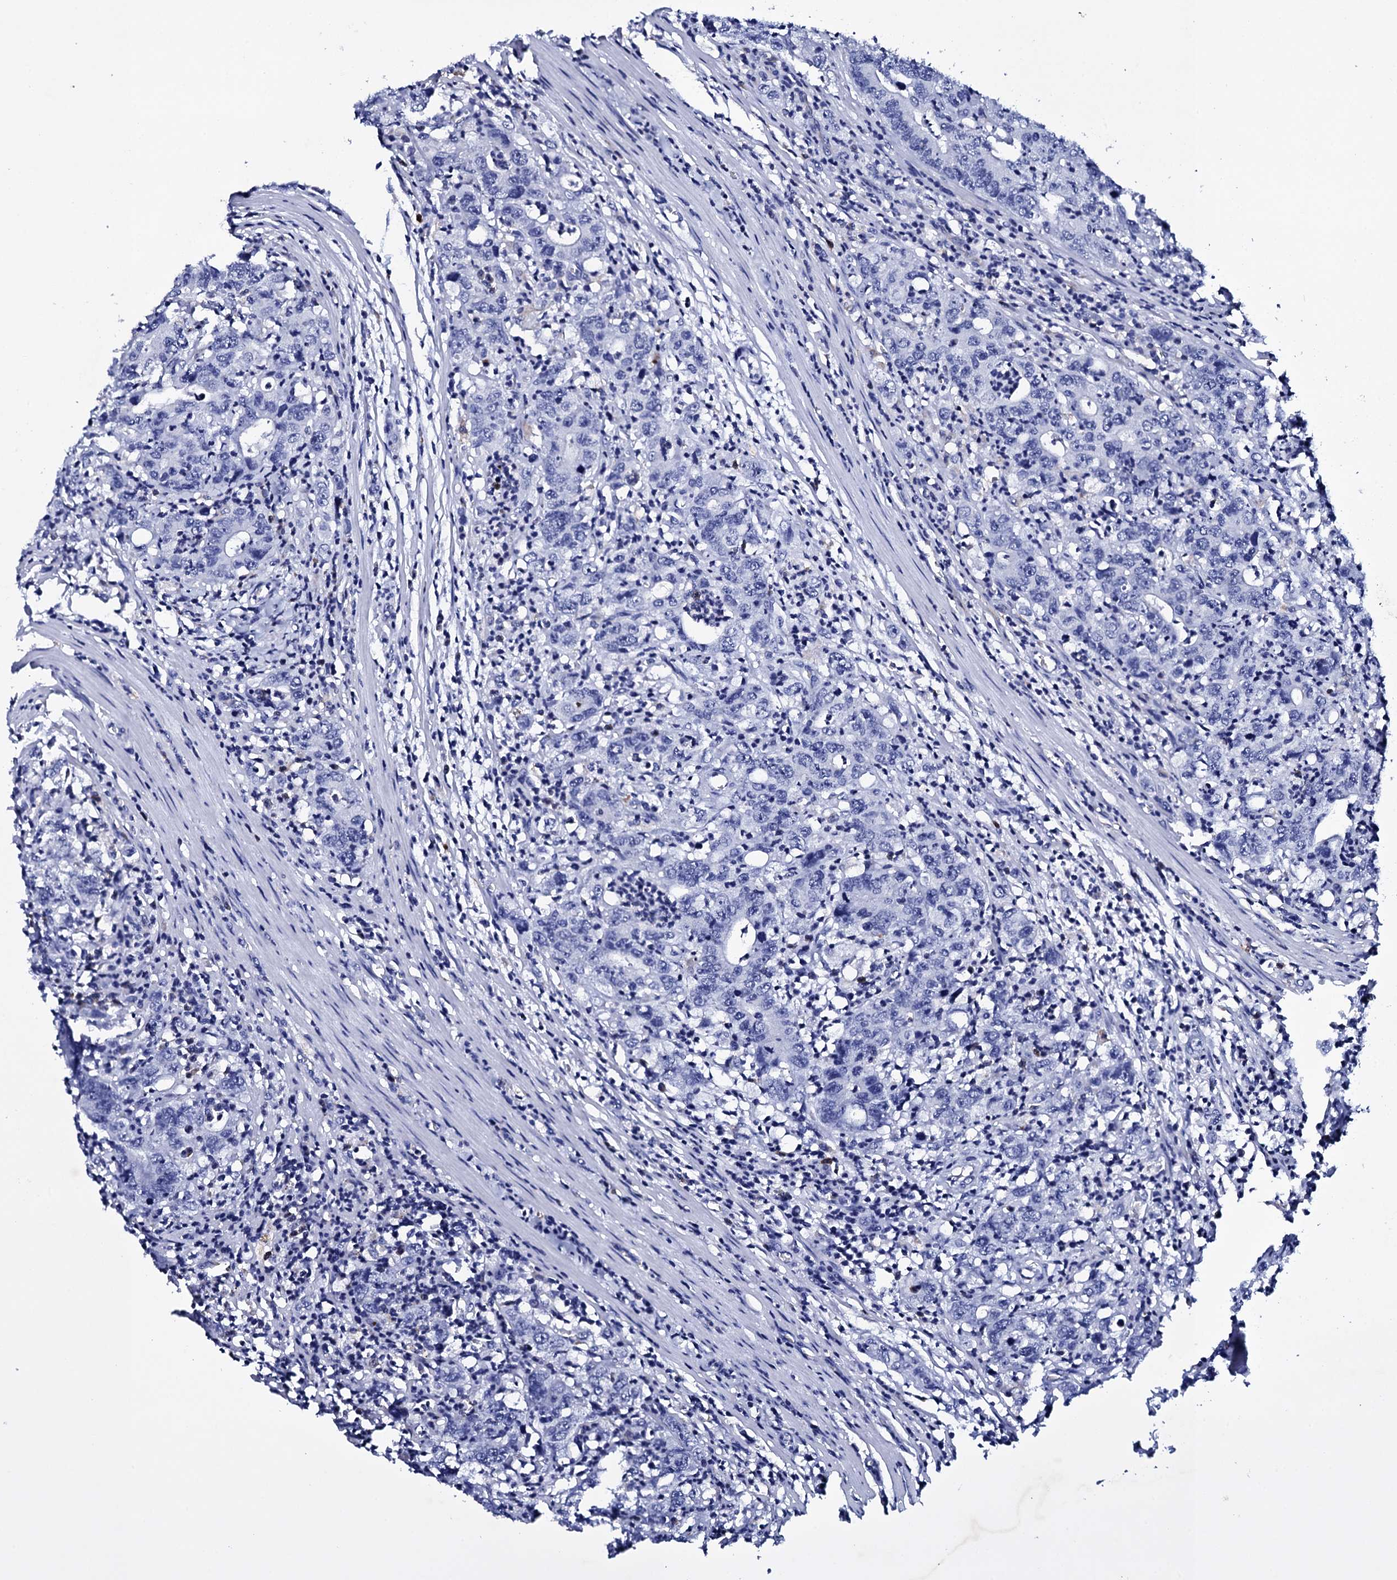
{"staining": {"intensity": "negative", "quantity": "none", "location": "none"}, "tissue": "colorectal cancer", "cell_type": "Tumor cells", "image_type": "cancer", "snomed": [{"axis": "morphology", "description": "Adenocarcinoma, NOS"}, {"axis": "topography", "description": "Colon"}], "caption": "Histopathology image shows no significant protein positivity in tumor cells of colorectal cancer. (Stains: DAB immunohistochemistry (IHC) with hematoxylin counter stain, Microscopy: brightfield microscopy at high magnification).", "gene": "ITPRID2", "patient": {"sex": "female", "age": 75}}